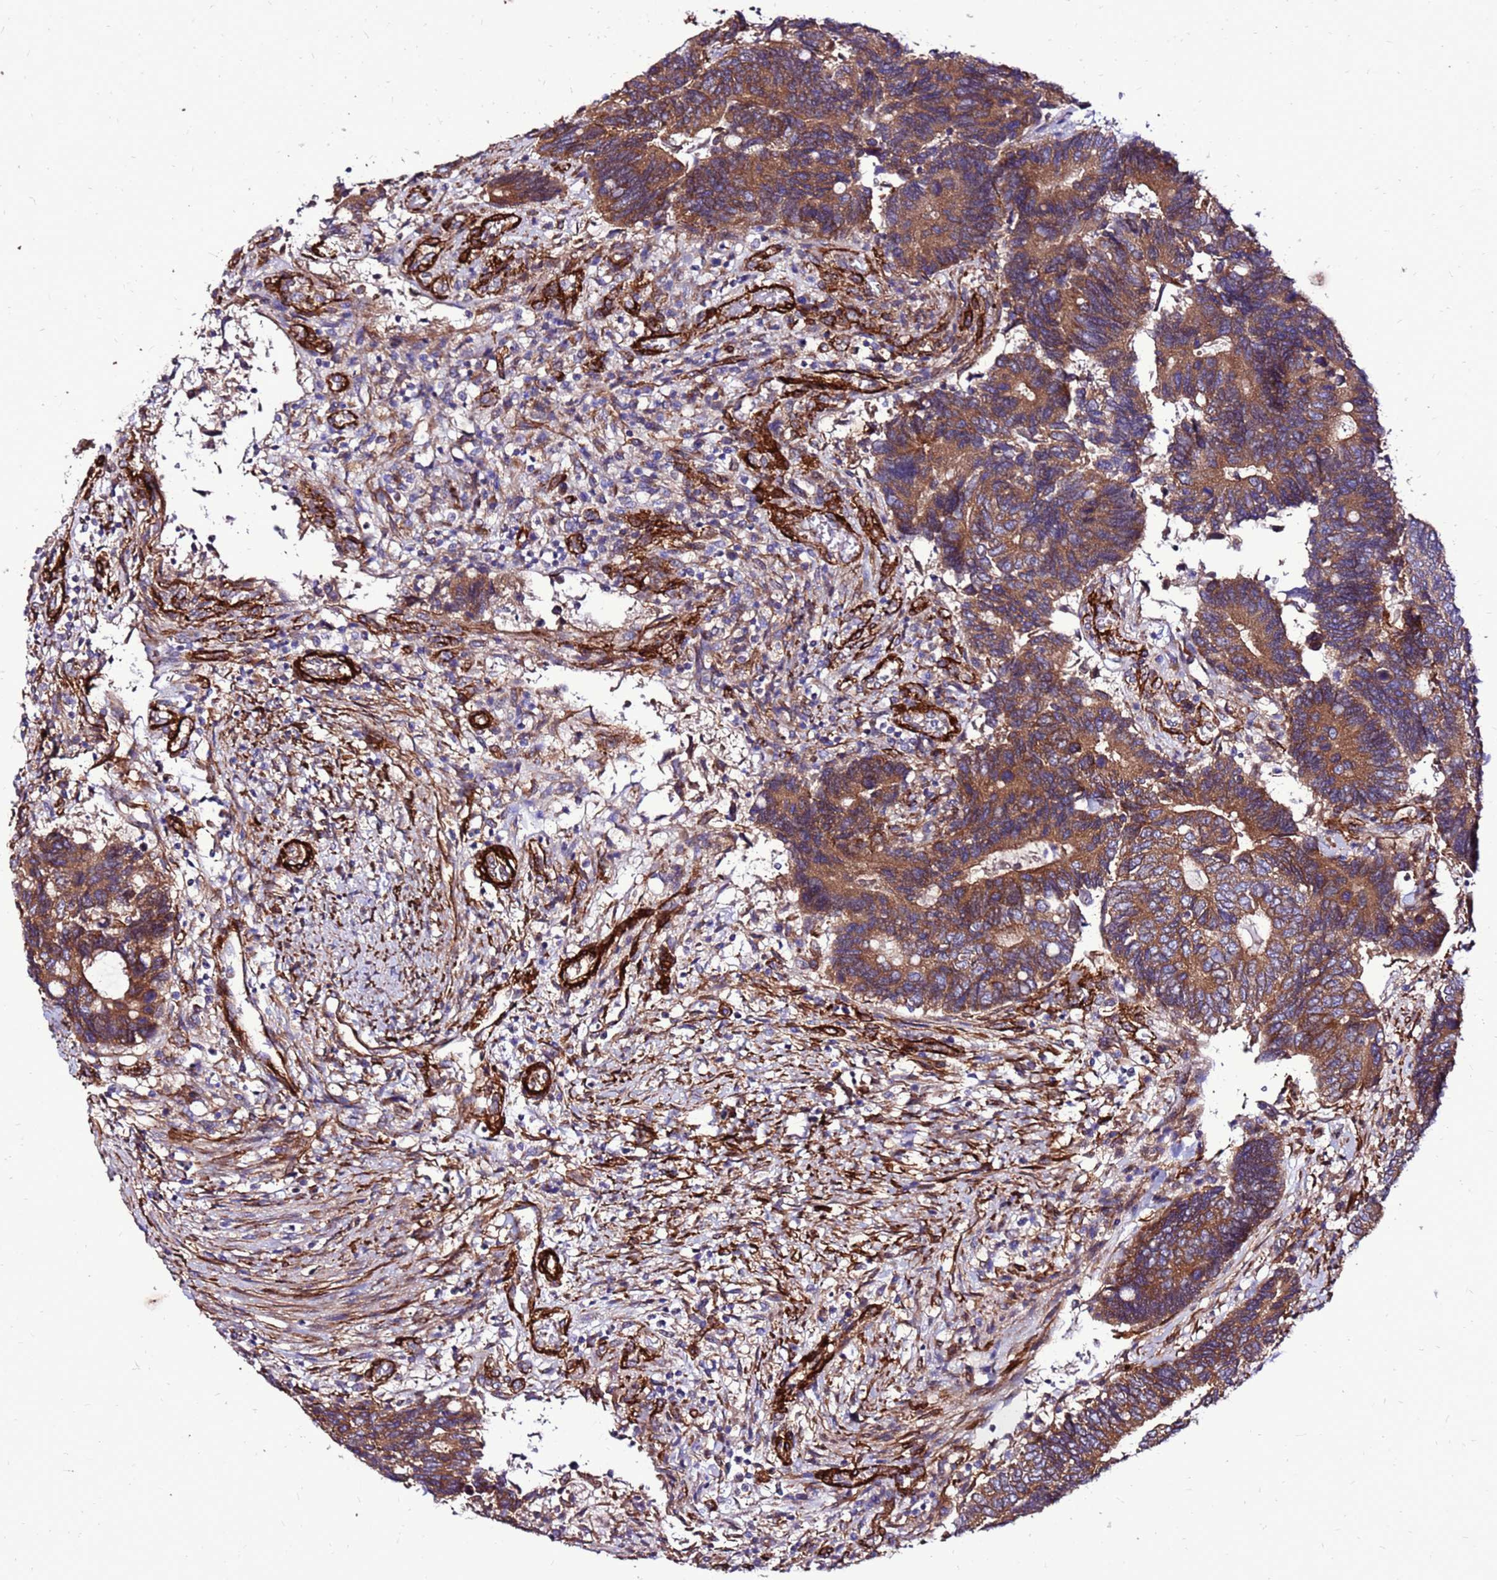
{"staining": {"intensity": "moderate", "quantity": ">75%", "location": "cytoplasmic/membranous"}, "tissue": "colorectal cancer", "cell_type": "Tumor cells", "image_type": "cancer", "snomed": [{"axis": "morphology", "description": "Adenocarcinoma, NOS"}, {"axis": "topography", "description": "Colon"}], "caption": "Tumor cells exhibit moderate cytoplasmic/membranous positivity in about >75% of cells in adenocarcinoma (colorectal). Using DAB (brown) and hematoxylin (blue) stains, captured at high magnification using brightfield microscopy.", "gene": "EI24", "patient": {"sex": "male", "age": 87}}